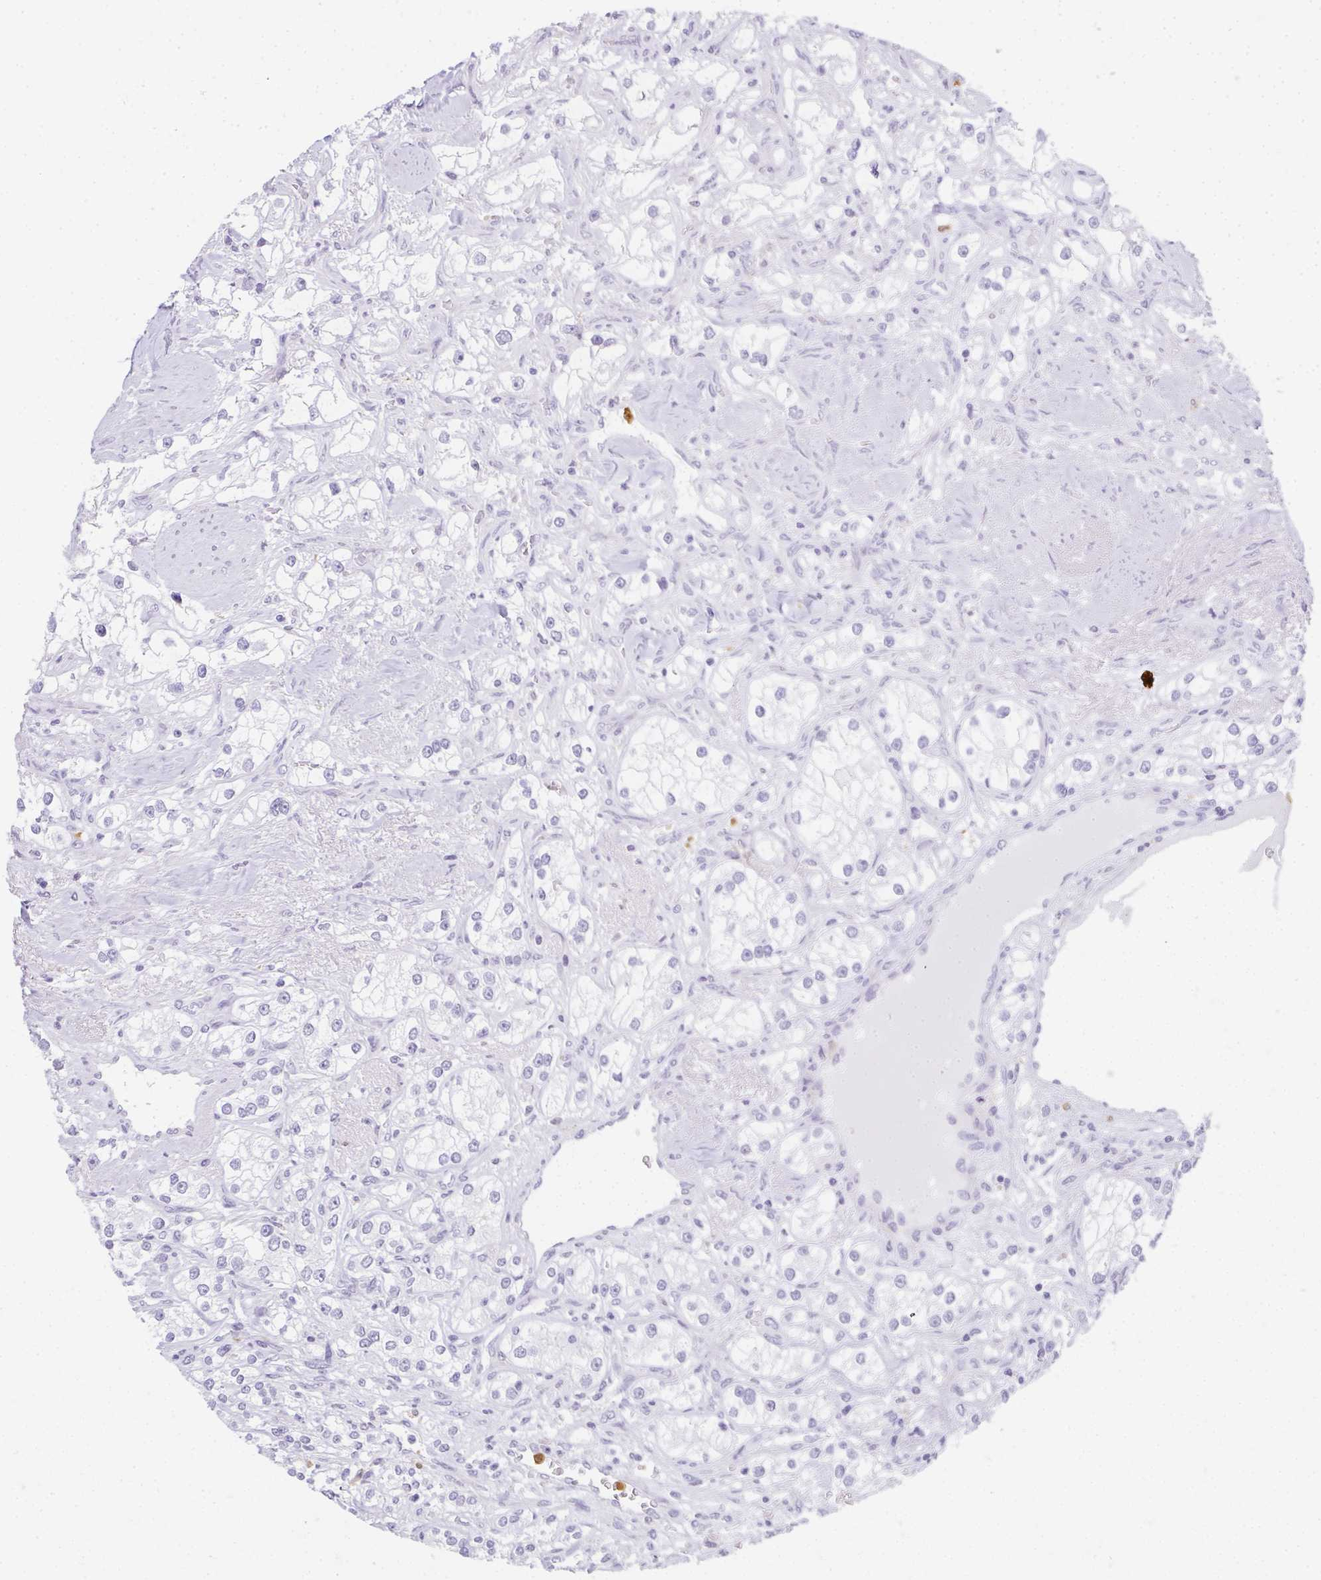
{"staining": {"intensity": "negative", "quantity": "none", "location": "none"}, "tissue": "renal cancer", "cell_type": "Tumor cells", "image_type": "cancer", "snomed": [{"axis": "morphology", "description": "Adenocarcinoma, NOS"}, {"axis": "topography", "description": "Kidney"}], "caption": "A micrograph of human adenocarcinoma (renal) is negative for staining in tumor cells.", "gene": "HK3", "patient": {"sex": "male", "age": 77}}